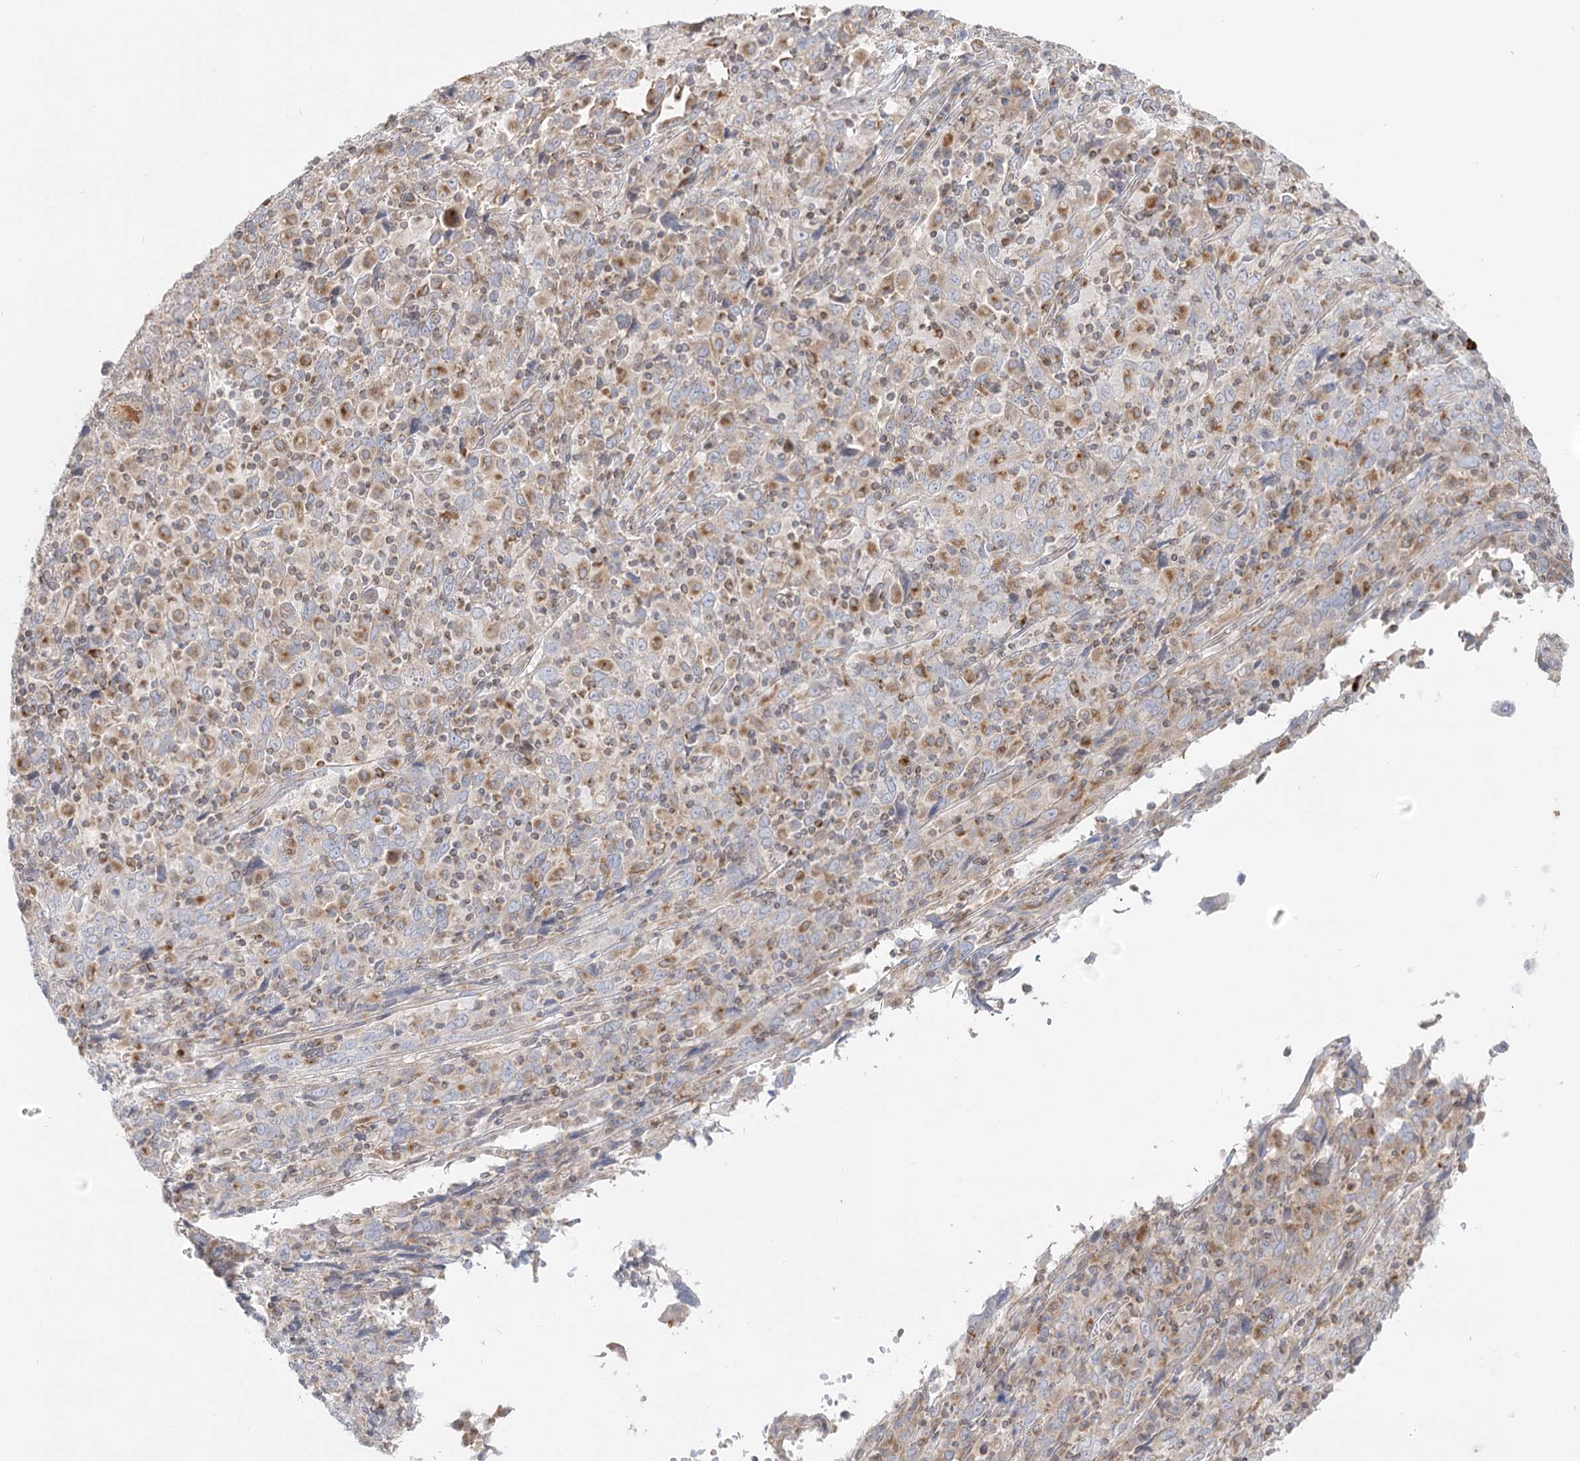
{"staining": {"intensity": "moderate", "quantity": "<25%", "location": "cytoplasmic/membranous"}, "tissue": "cervical cancer", "cell_type": "Tumor cells", "image_type": "cancer", "snomed": [{"axis": "morphology", "description": "Squamous cell carcinoma, NOS"}, {"axis": "topography", "description": "Cervix"}], "caption": "Protein staining reveals moderate cytoplasmic/membranous positivity in approximately <25% of tumor cells in cervical cancer (squamous cell carcinoma).", "gene": "MTMR3", "patient": {"sex": "female", "age": 46}}